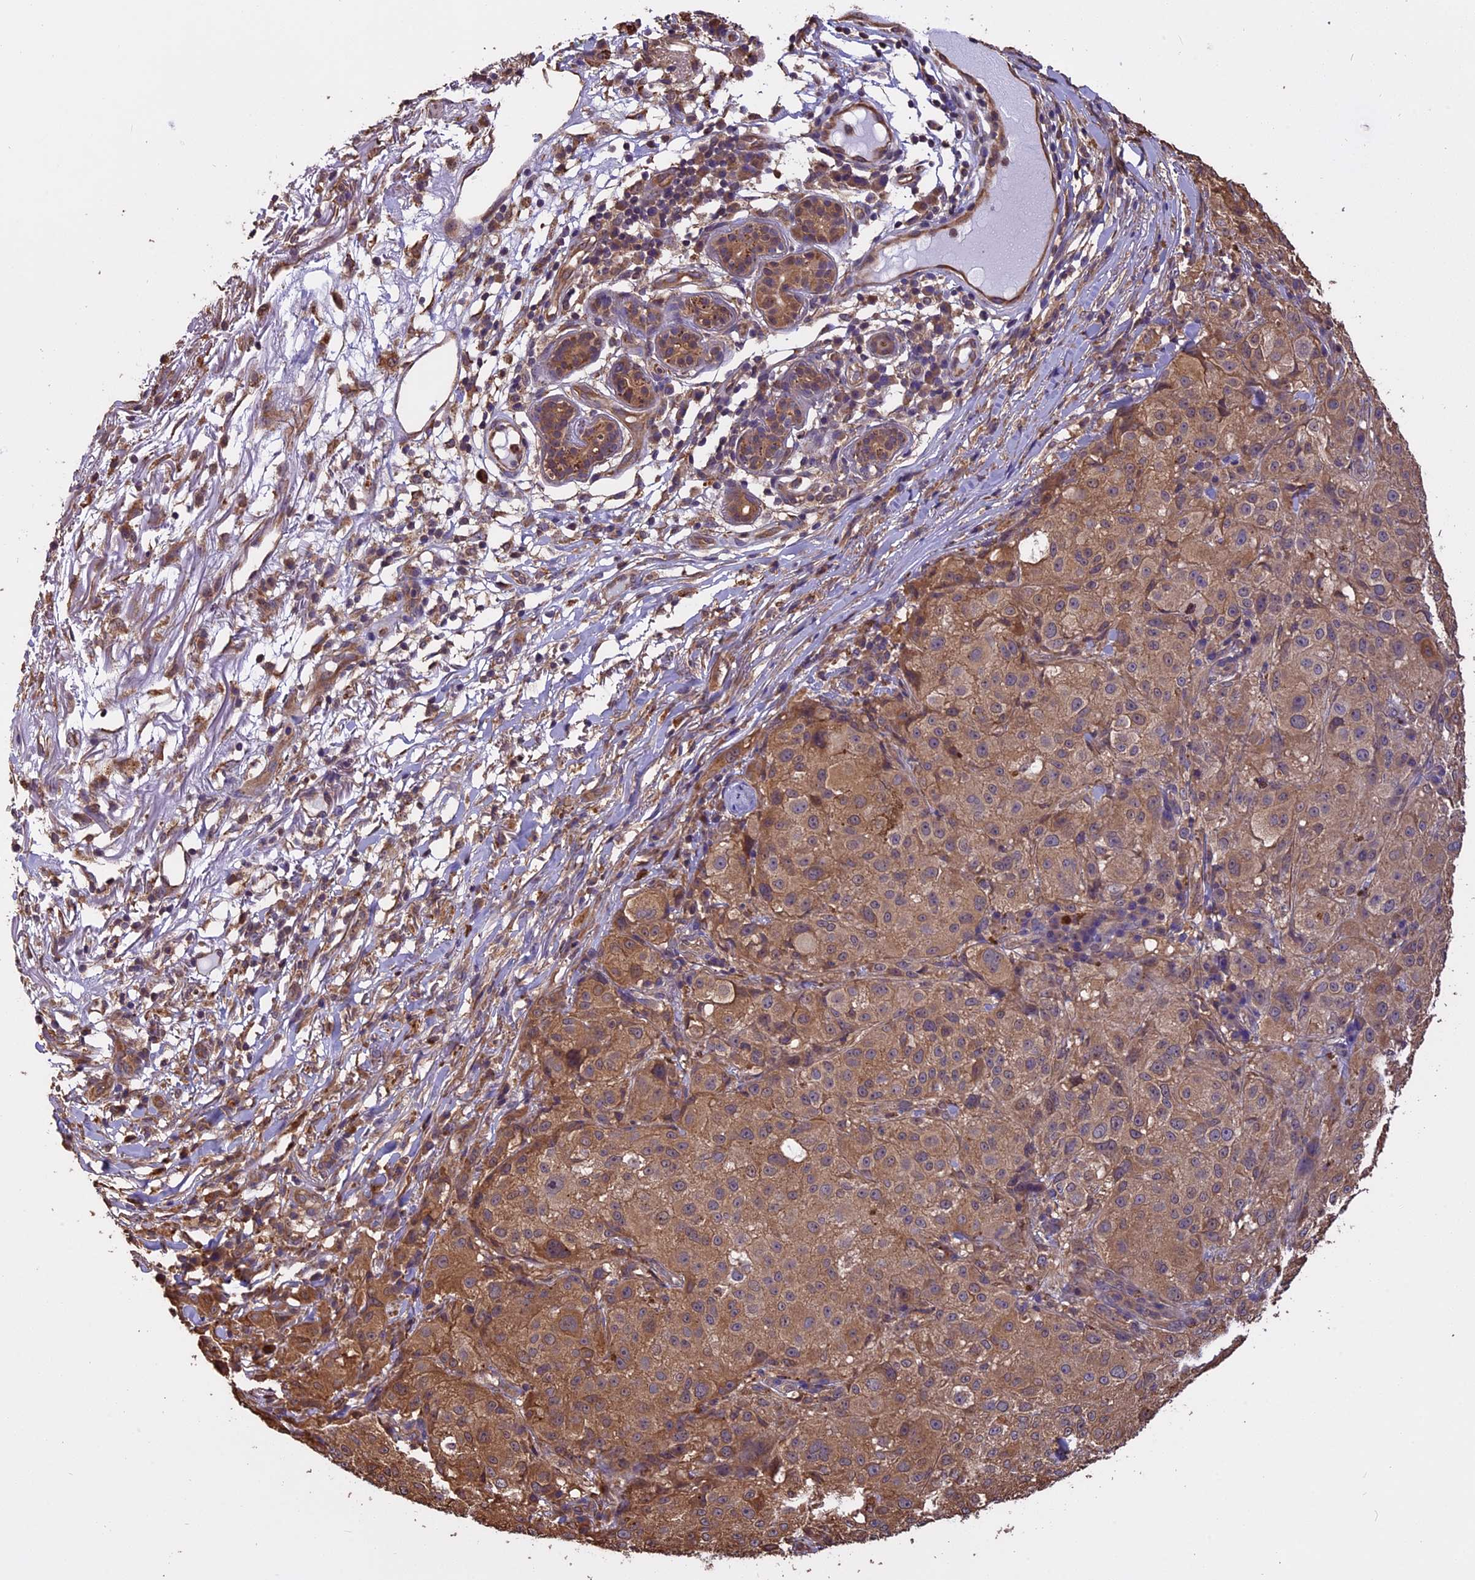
{"staining": {"intensity": "moderate", "quantity": ">75%", "location": "cytoplasmic/membranous"}, "tissue": "melanoma", "cell_type": "Tumor cells", "image_type": "cancer", "snomed": [{"axis": "morphology", "description": "Necrosis, NOS"}, {"axis": "morphology", "description": "Malignant melanoma, NOS"}, {"axis": "topography", "description": "Skin"}], "caption": "Malignant melanoma stained with a protein marker exhibits moderate staining in tumor cells.", "gene": "CHMP2A", "patient": {"sex": "female", "age": 87}}